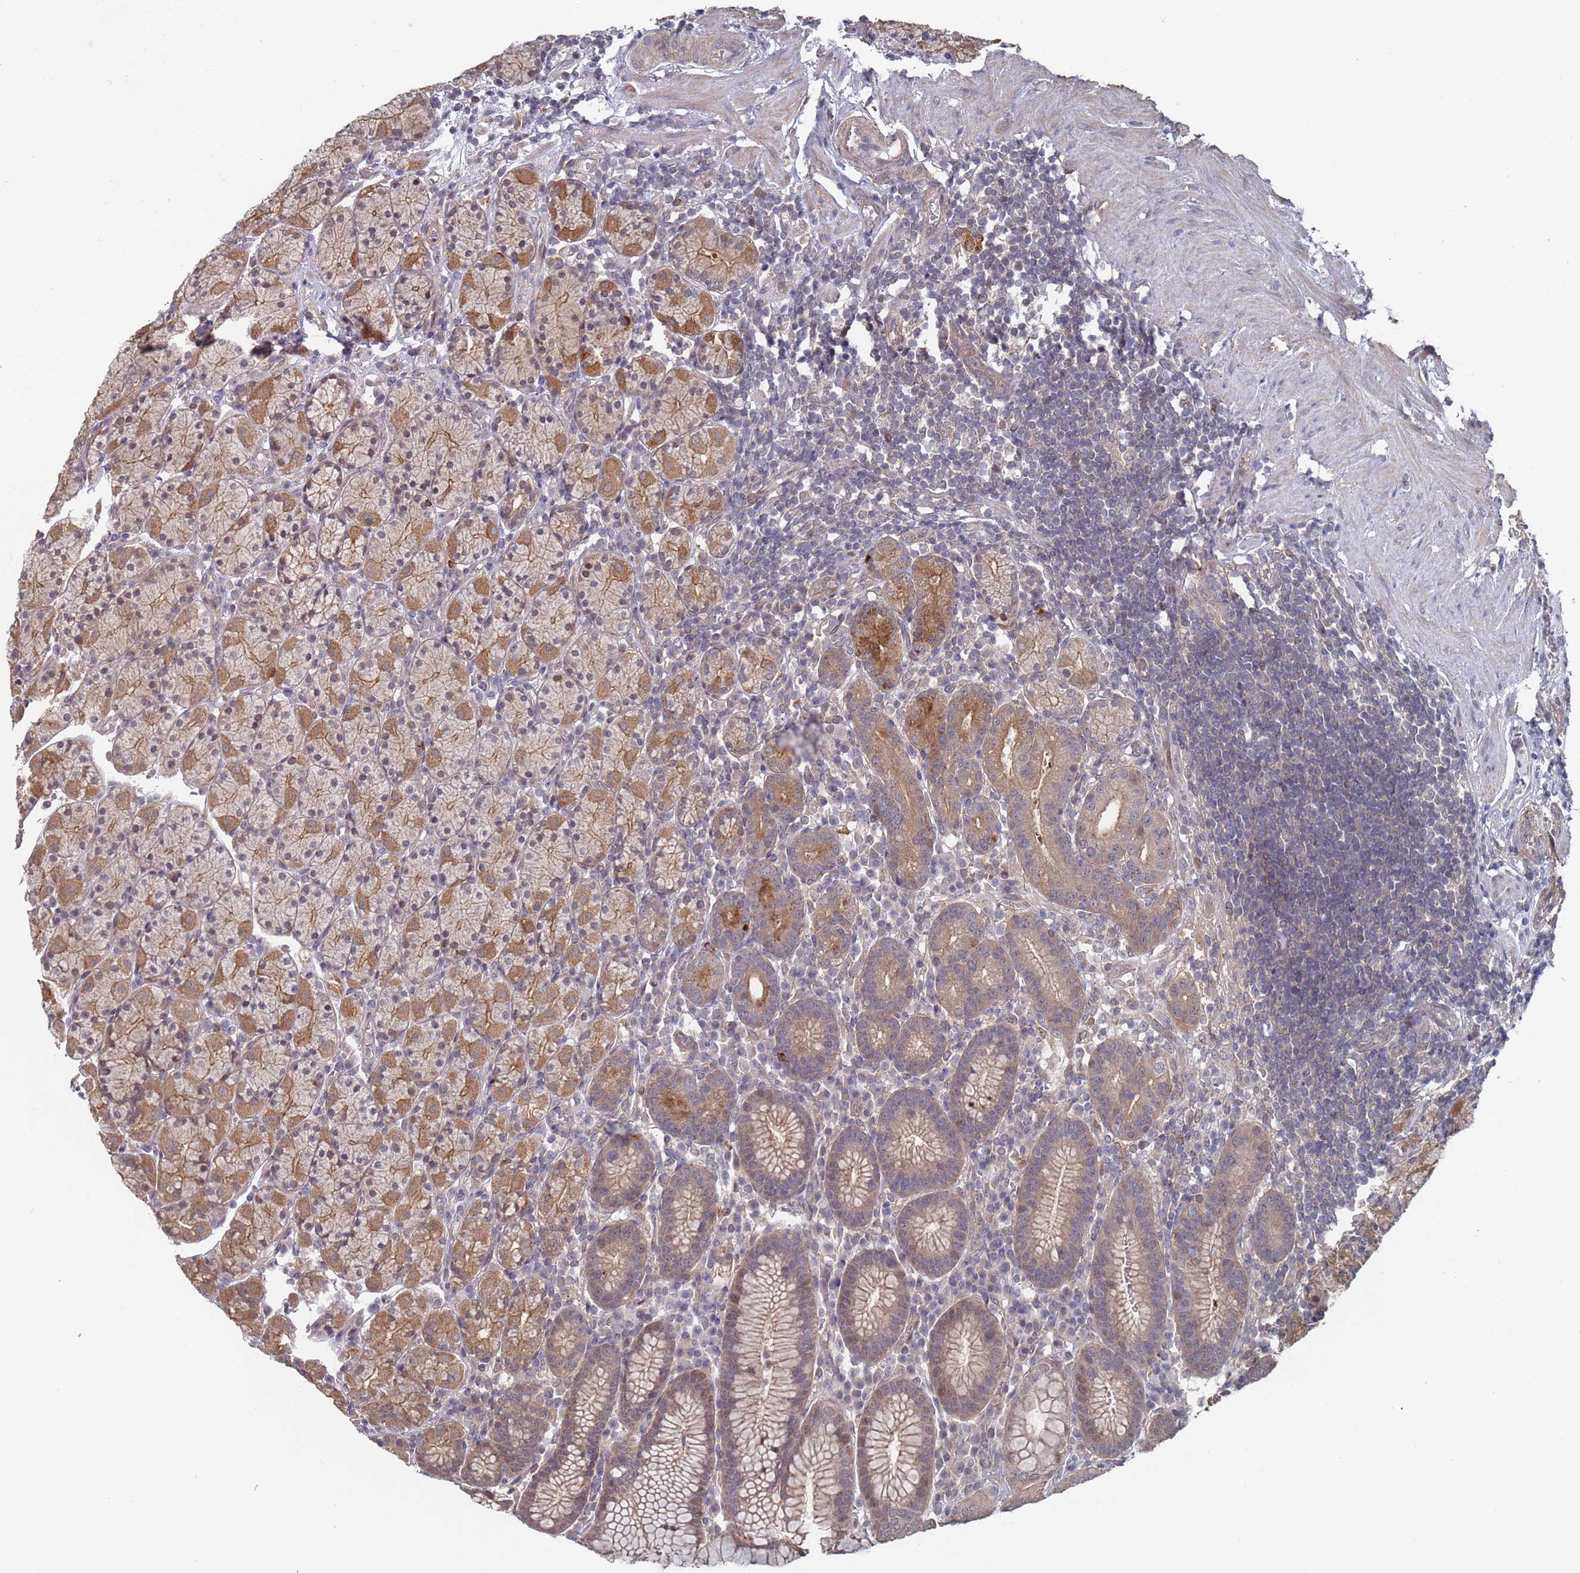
{"staining": {"intensity": "moderate", "quantity": ">75%", "location": "cytoplasmic/membranous,nuclear"}, "tissue": "stomach", "cell_type": "Glandular cells", "image_type": "normal", "snomed": [{"axis": "morphology", "description": "Normal tissue, NOS"}, {"axis": "topography", "description": "Stomach, upper"}, {"axis": "topography", "description": "Stomach"}], "caption": "Moderate cytoplasmic/membranous,nuclear protein positivity is seen in approximately >75% of glandular cells in stomach. (DAB (3,3'-diaminobenzidine) = brown stain, brightfield microscopy at high magnification).", "gene": "DGKD", "patient": {"sex": "male", "age": 62}}